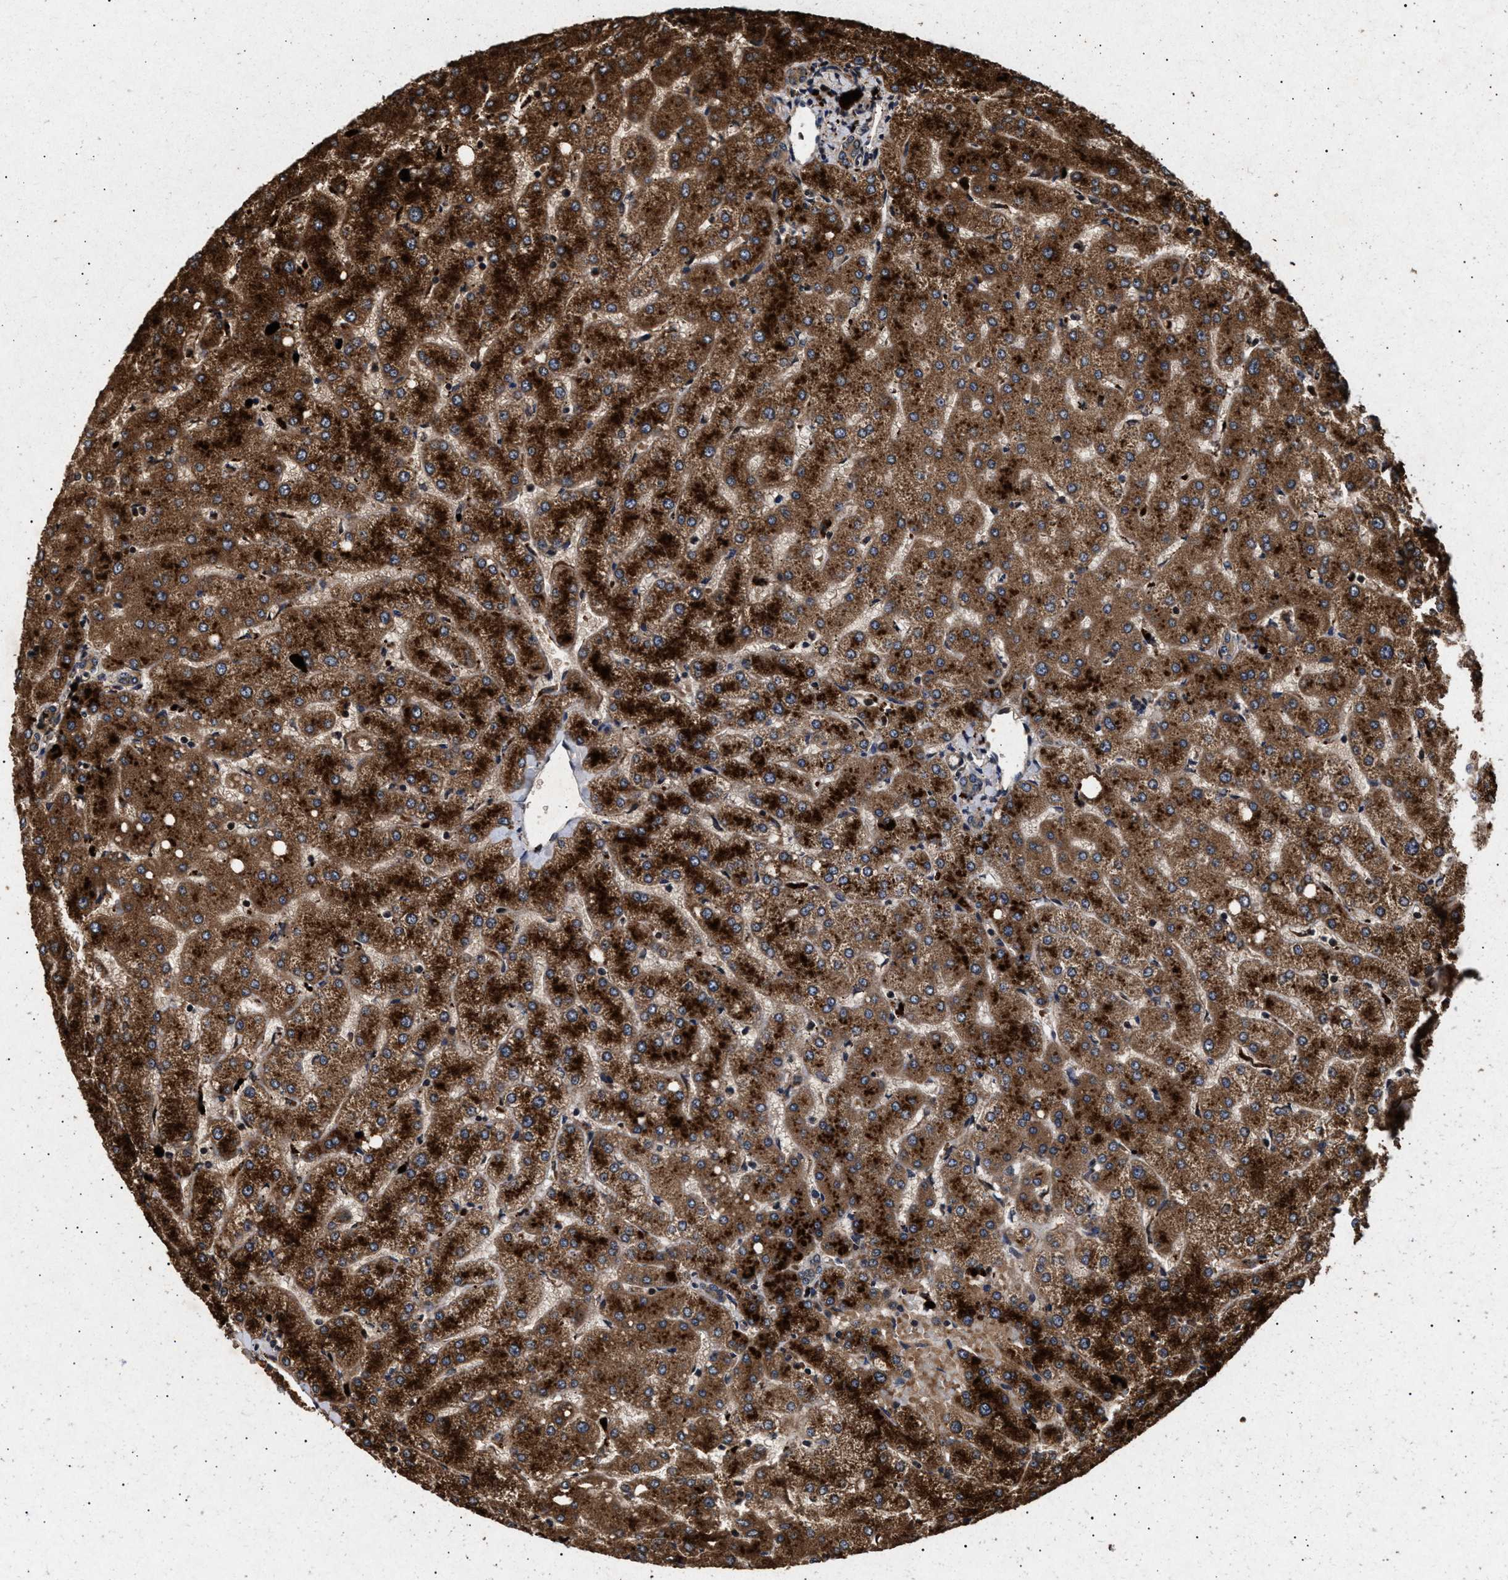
{"staining": {"intensity": "moderate", "quantity": ">75%", "location": "cytoplasmic/membranous"}, "tissue": "liver", "cell_type": "Cholangiocytes", "image_type": "normal", "snomed": [{"axis": "morphology", "description": "Normal tissue, NOS"}, {"axis": "topography", "description": "Liver"}], "caption": "A photomicrograph of human liver stained for a protein displays moderate cytoplasmic/membranous brown staining in cholangiocytes. Nuclei are stained in blue.", "gene": "ITGB5", "patient": {"sex": "female", "age": 54}}